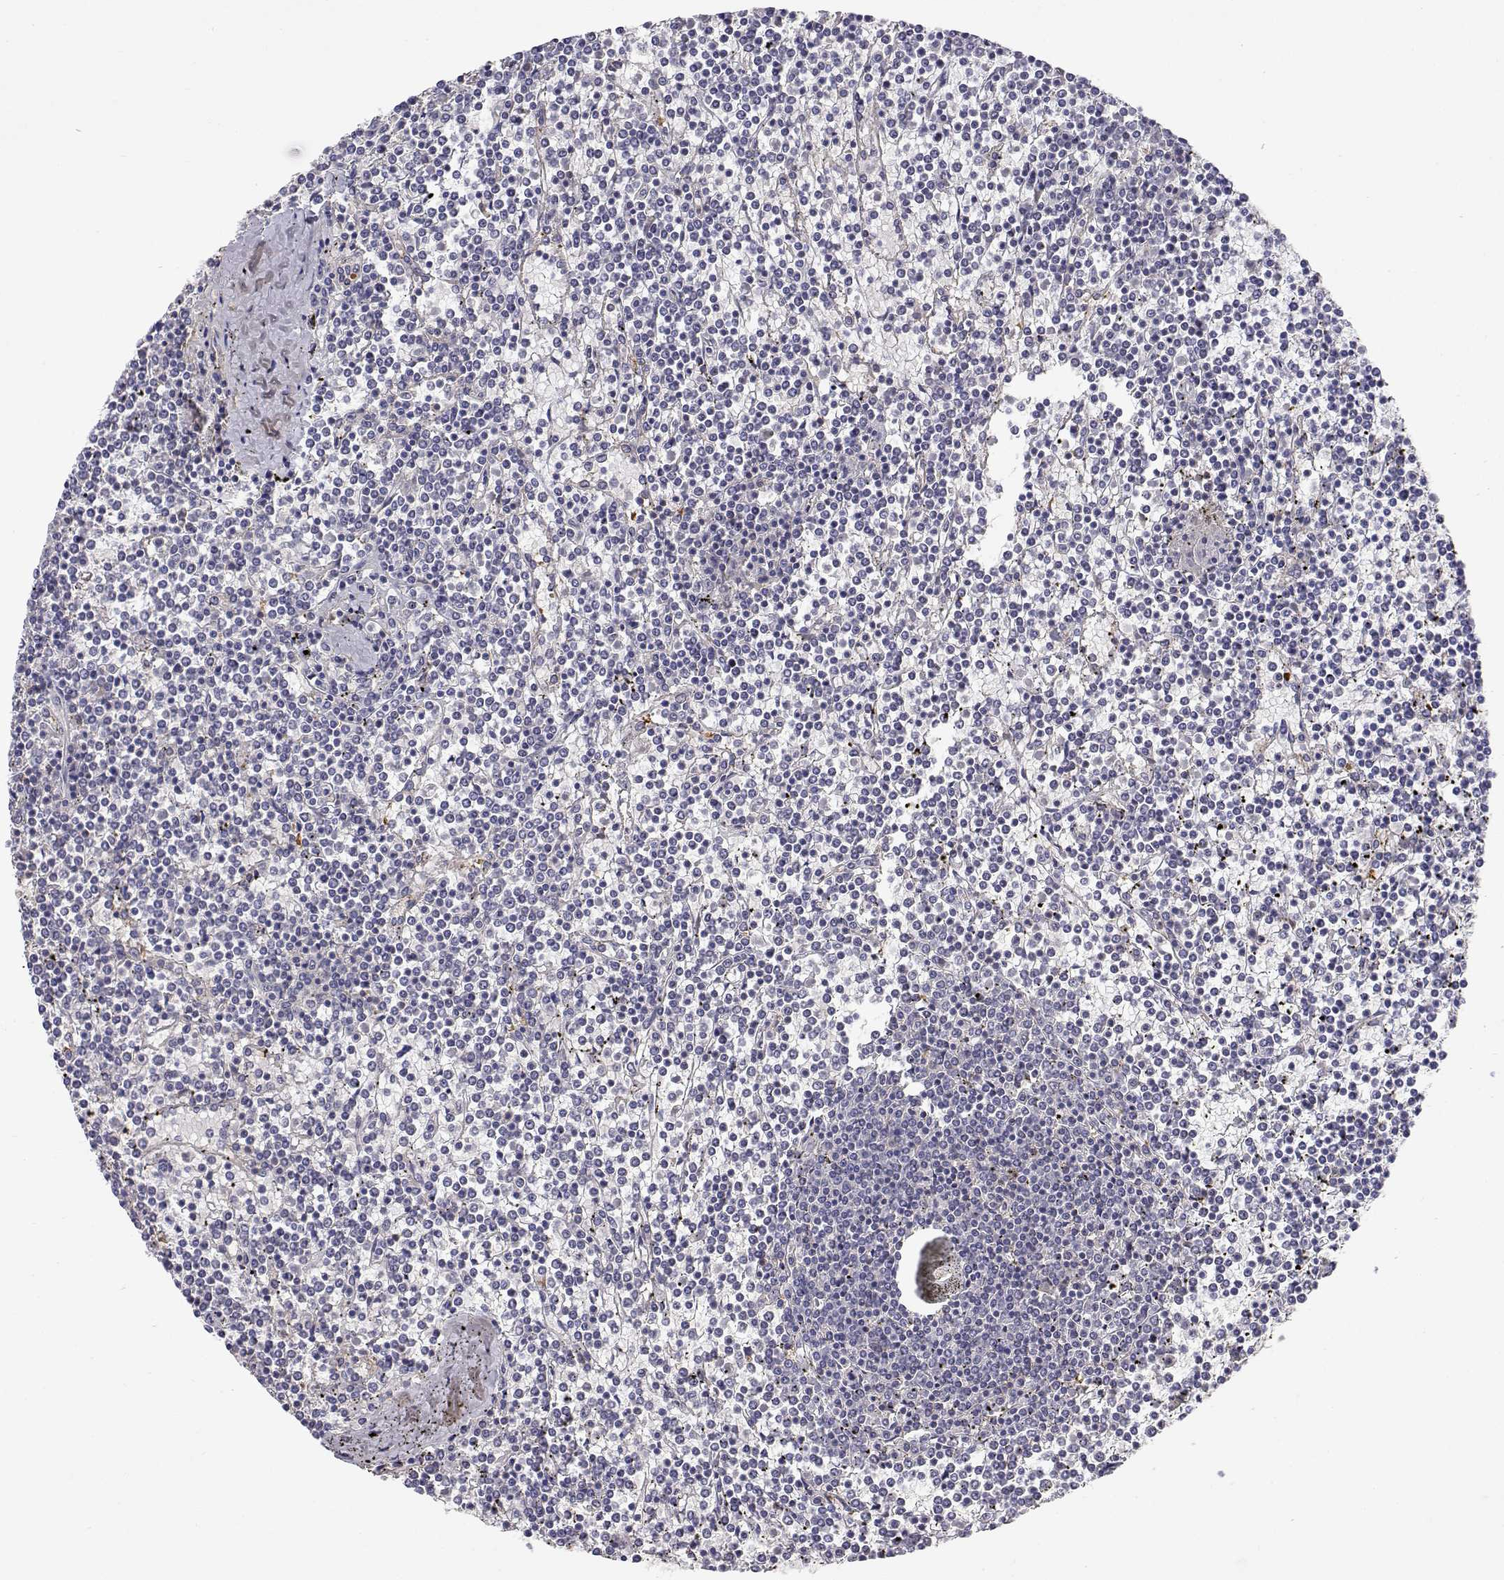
{"staining": {"intensity": "negative", "quantity": "none", "location": "none"}, "tissue": "lymphoma", "cell_type": "Tumor cells", "image_type": "cancer", "snomed": [{"axis": "morphology", "description": "Malignant lymphoma, non-Hodgkin's type, Low grade"}, {"axis": "topography", "description": "Spleen"}], "caption": "Immunohistochemistry (IHC) image of neoplastic tissue: malignant lymphoma, non-Hodgkin's type (low-grade) stained with DAB shows no significant protein expression in tumor cells.", "gene": "ADA", "patient": {"sex": "female", "age": 19}}